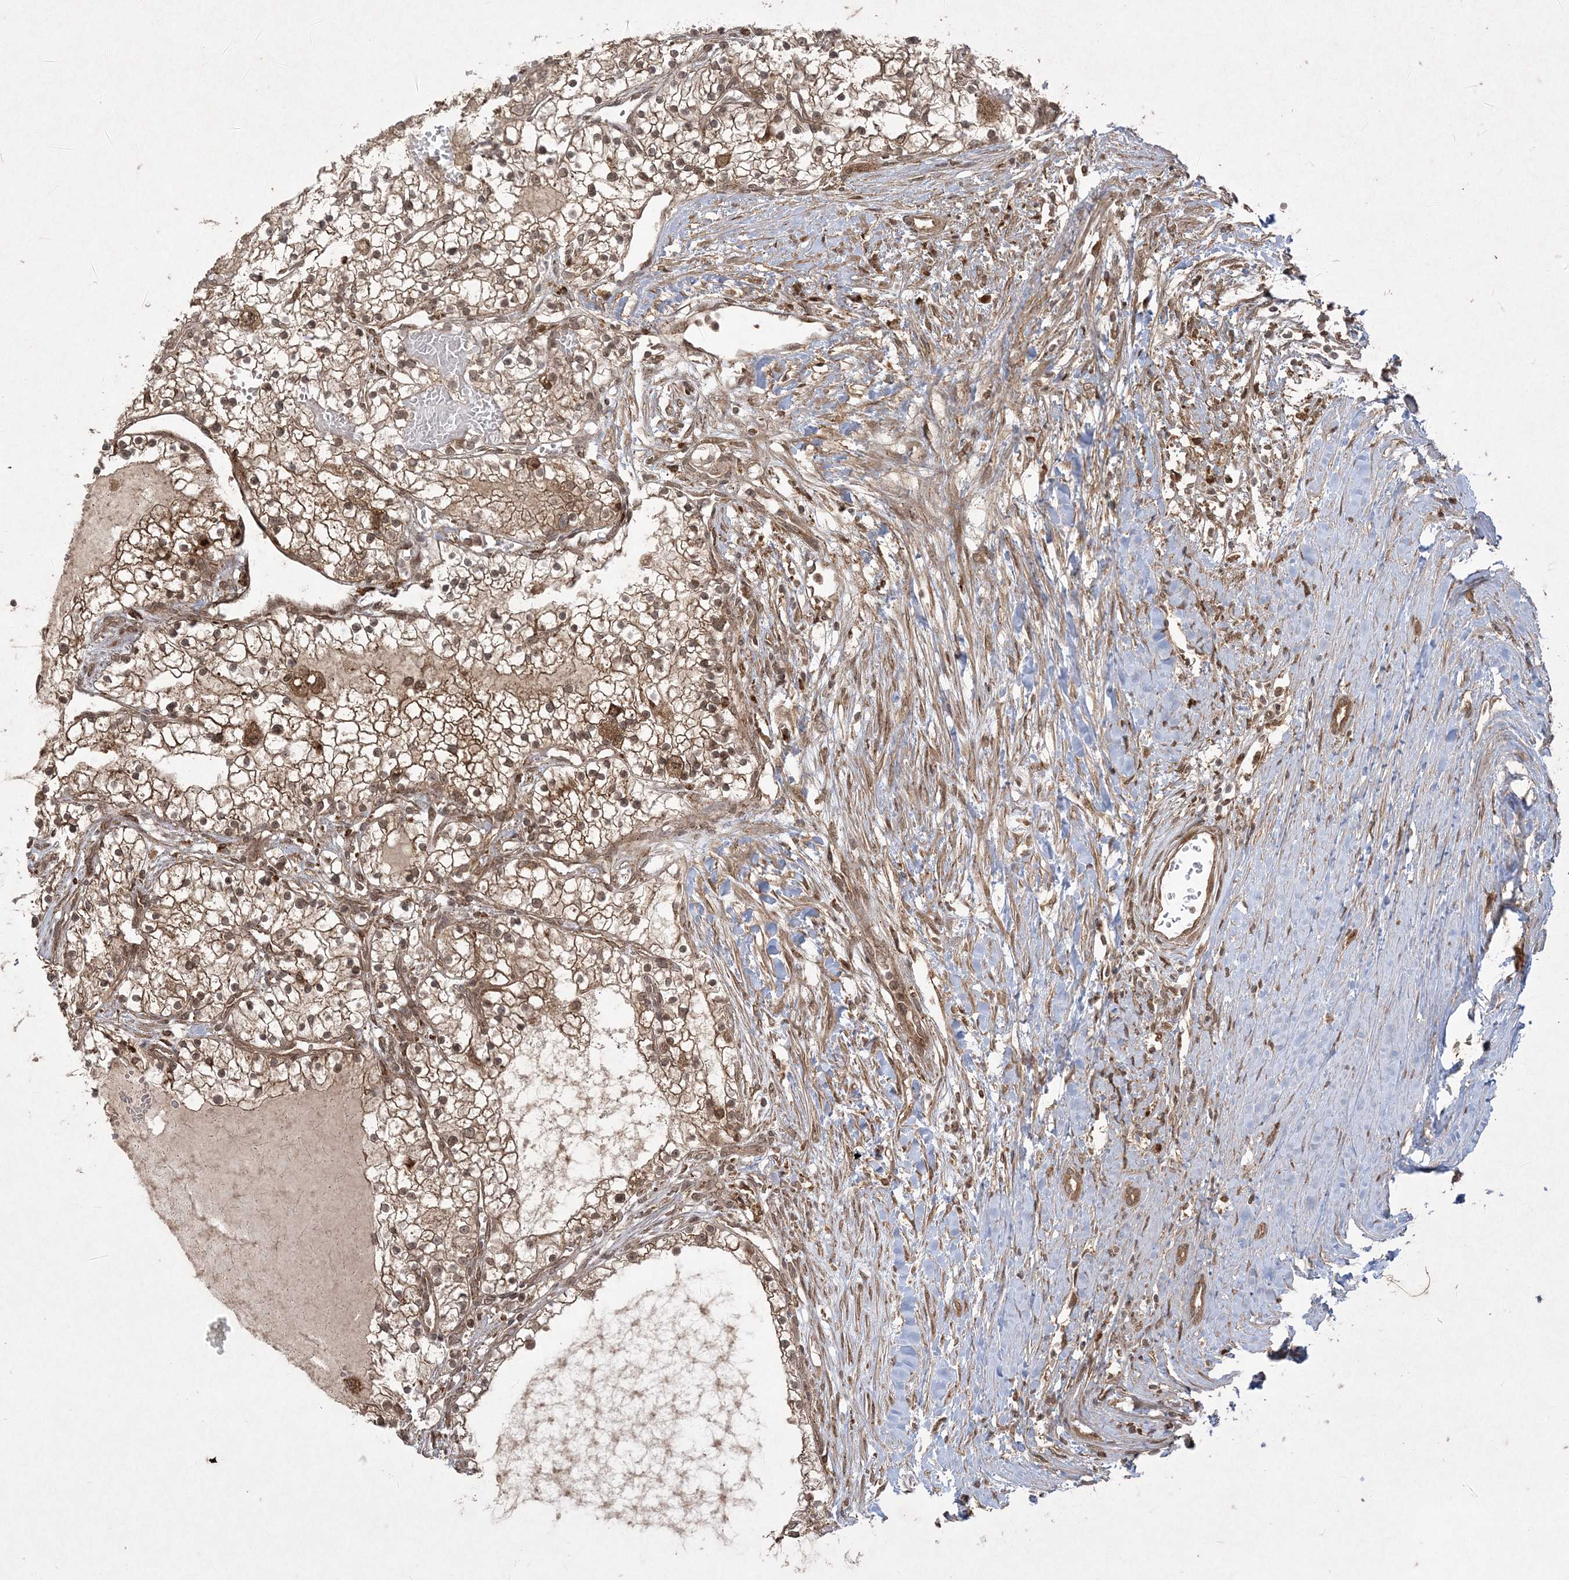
{"staining": {"intensity": "moderate", "quantity": ">75%", "location": "cytoplasmic/membranous,nuclear"}, "tissue": "renal cancer", "cell_type": "Tumor cells", "image_type": "cancer", "snomed": [{"axis": "morphology", "description": "Normal tissue, NOS"}, {"axis": "morphology", "description": "Adenocarcinoma, NOS"}, {"axis": "topography", "description": "Kidney"}], "caption": "Human renal cancer (adenocarcinoma) stained for a protein (brown) shows moderate cytoplasmic/membranous and nuclear positive expression in approximately >75% of tumor cells.", "gene": "RRAS", "patient": {"sex": "male", "age": 68}}